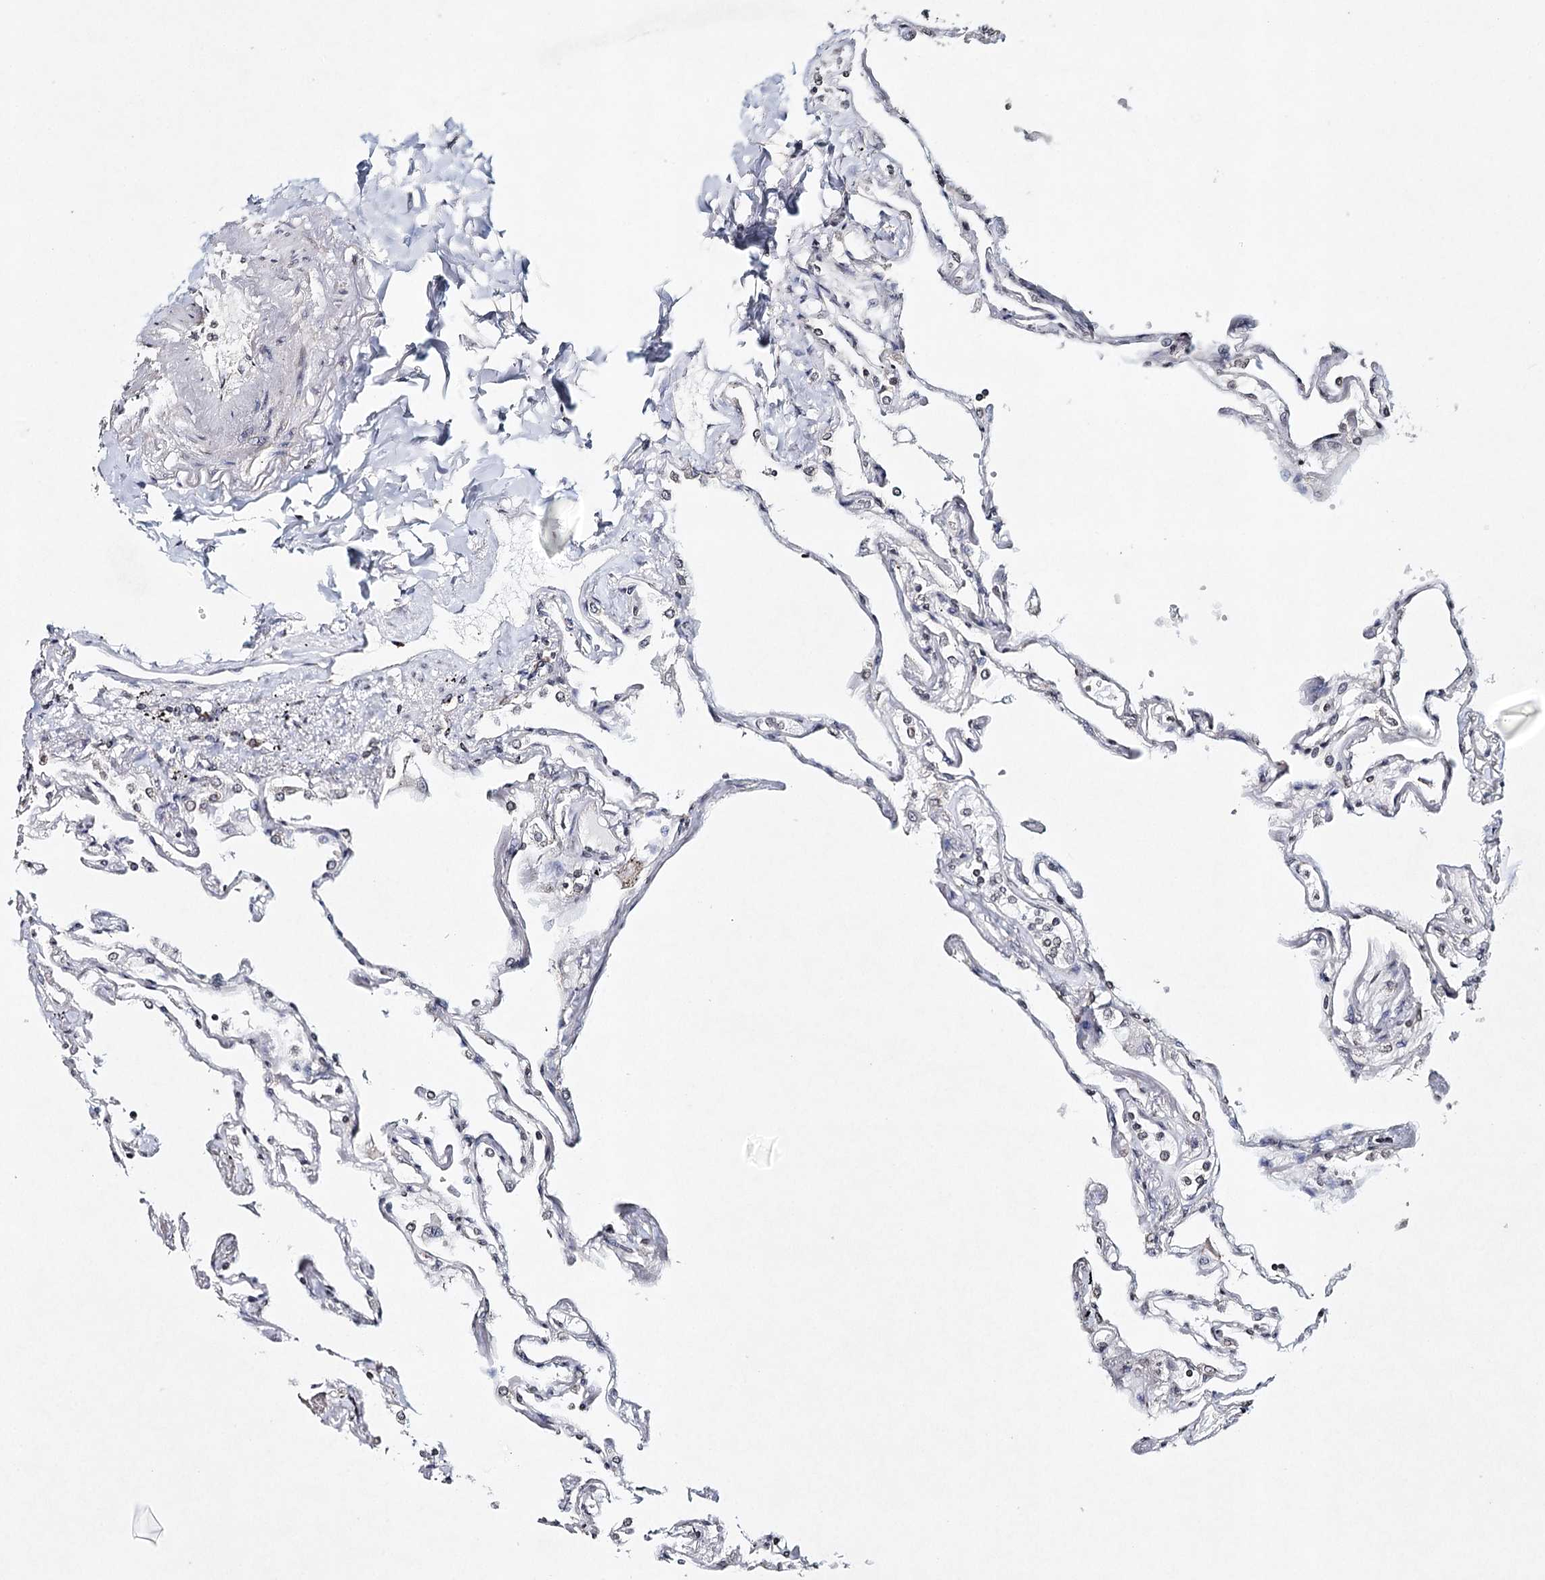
{"staining": {"intensity": "moderate", "quantity": "<25%", "location": "cytoplasmic/membranous"}, "tissue": "lung", "cell_type": "Alveolar cells", "image_type": "normal", "snomed": [{"axis": "morphology", "description": "Normal tissue, NOS"}, {"axis": "topography", "description": "Lung"}], "caption": "Normal lung reveals moderate cytoplasmic/membranous staining in about <25% of alveolar cells (DAB (3,3'-diaminobenzidine) IHC with brightfield microscopy, high magnification)..", "gene": "ICOS", "patient": {"sex": "female", "age": 67}}